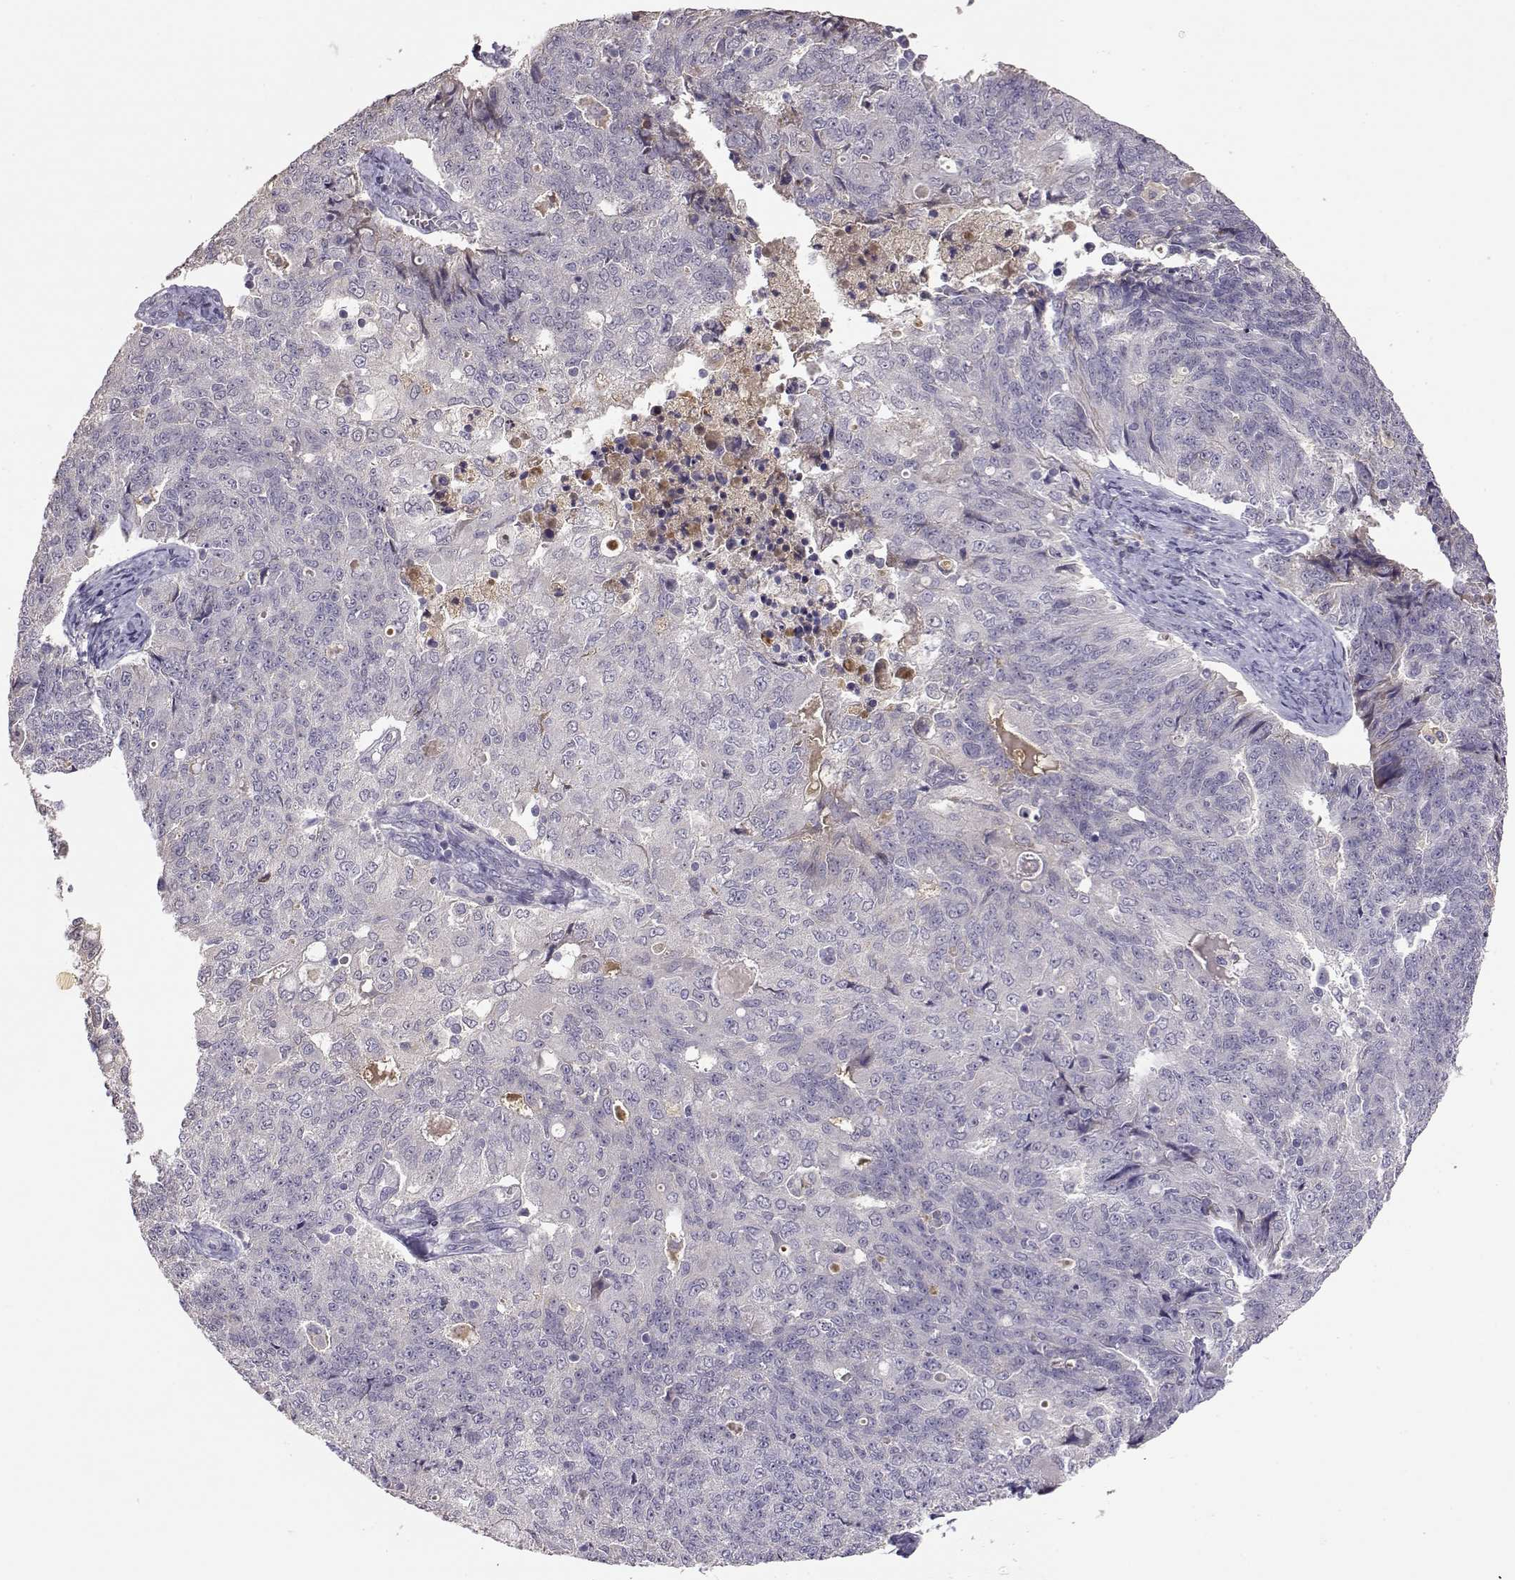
{"staining": {"intensity": "negative", "quantity": "none", "location": "none"}, "tissue": "endometrial cancer", "cell_type": "Tumor cells", "image_type": "cancer", "snomed": [{"axis": "morphology", "description": "Adenocarcinoma, NOS"}, {"axis": "topography", "description": "Endometrium"}], "caption": "Immunohistochemistry of human adenocarcinoma (endometrial) demonstrates no expression in tumor cells.", "gene": "TACR1", "patient": {"sex": "female", "age": 43}}